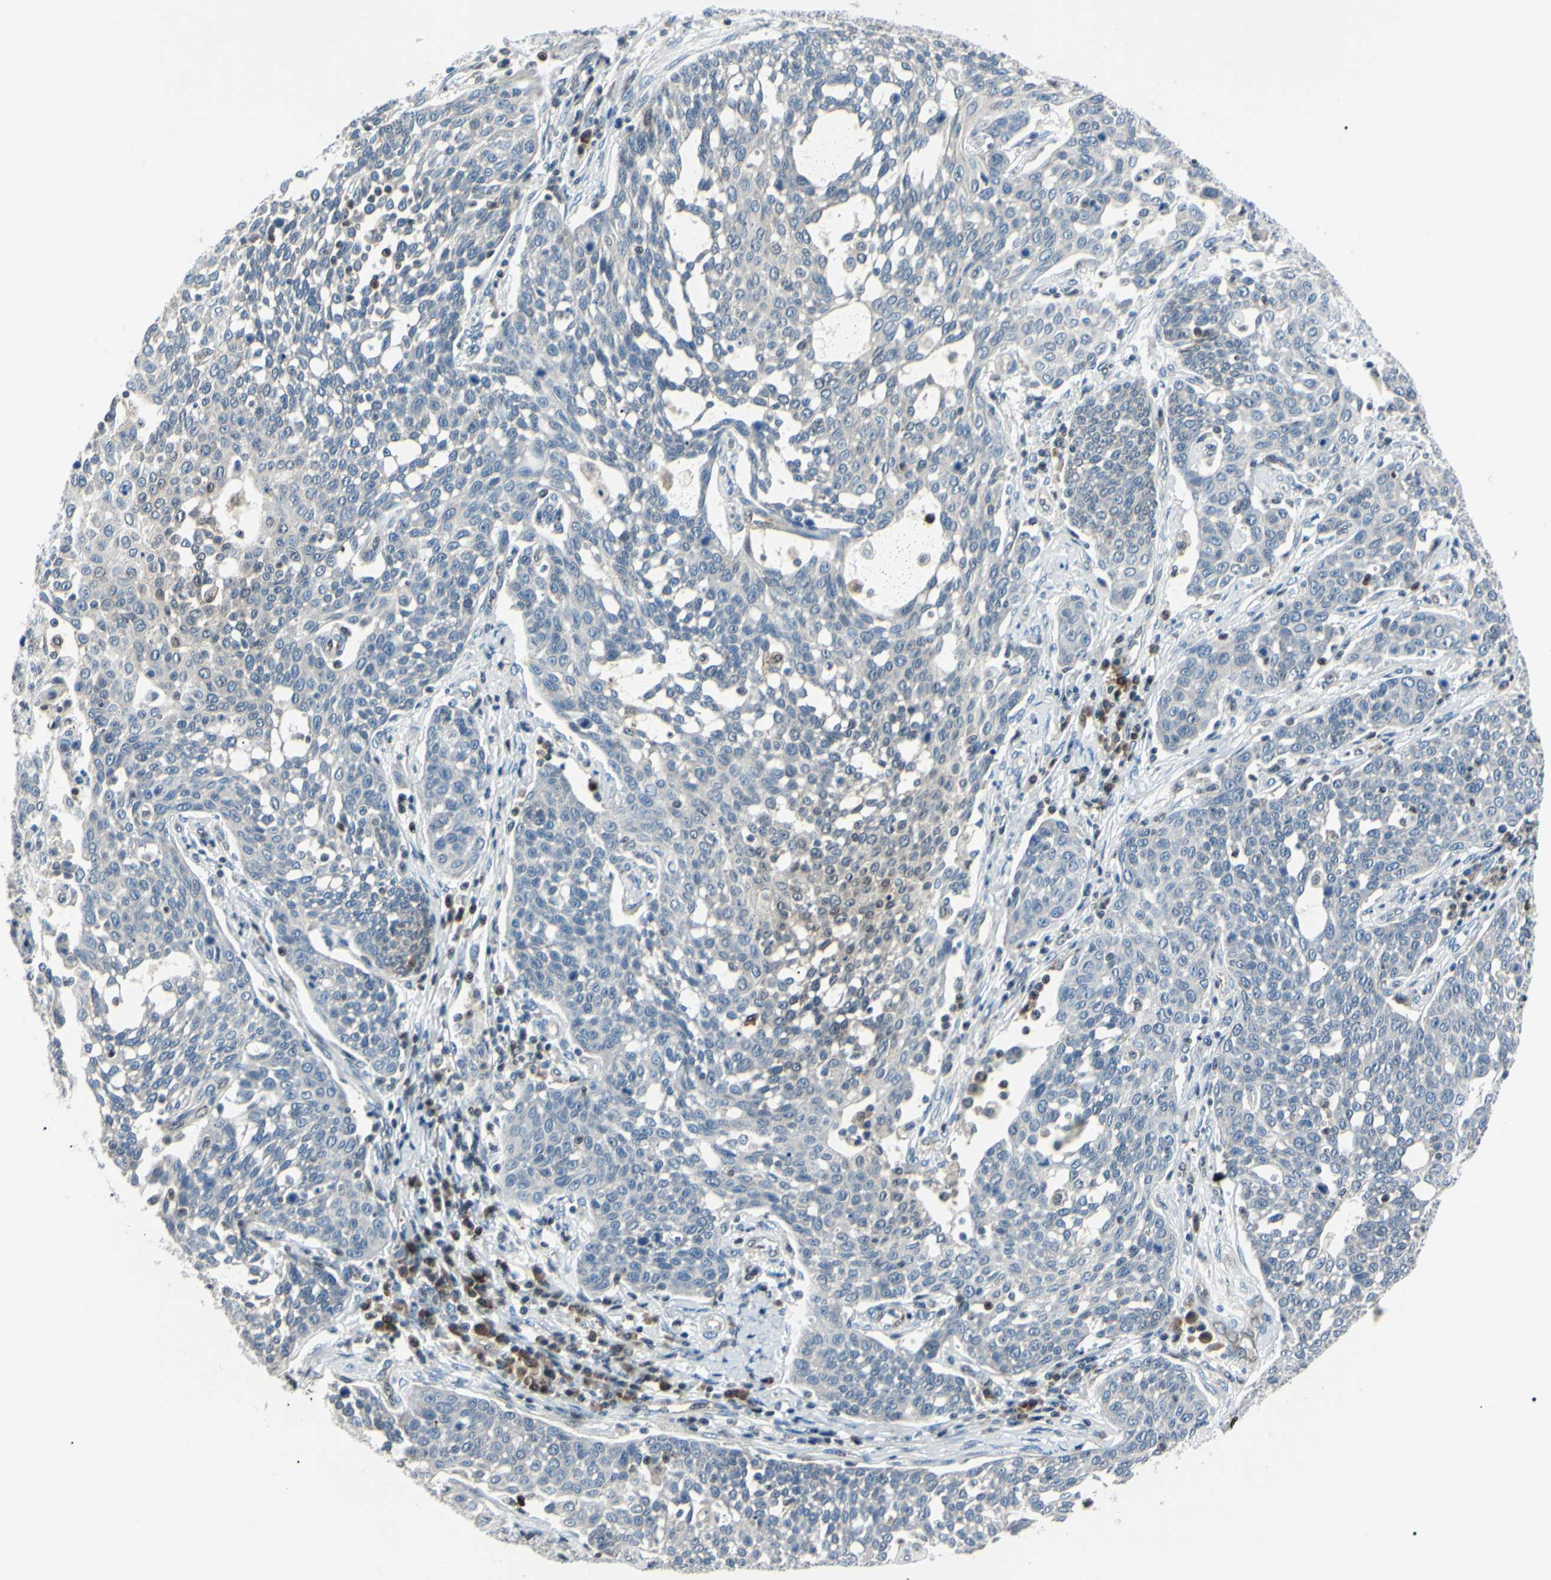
{"staining": {"intensity": "negative", "quantity": "none", "location": "none"}, "tissue": "cervical cancer", "cell_type": "Tumor cells", "image_type": "cancer", "snomed": [{"axis": "morphology", "description": "Squamous cell carcinoma, NOS"}, {"axis": "topography", "description": "Cervix"}], "caption": "Cervical cancer was stained to show a protein in brown. There is no significant positivity in tumor cells.", "gene": "PGK1", "patient": {"sex": "female", "age": 34}}